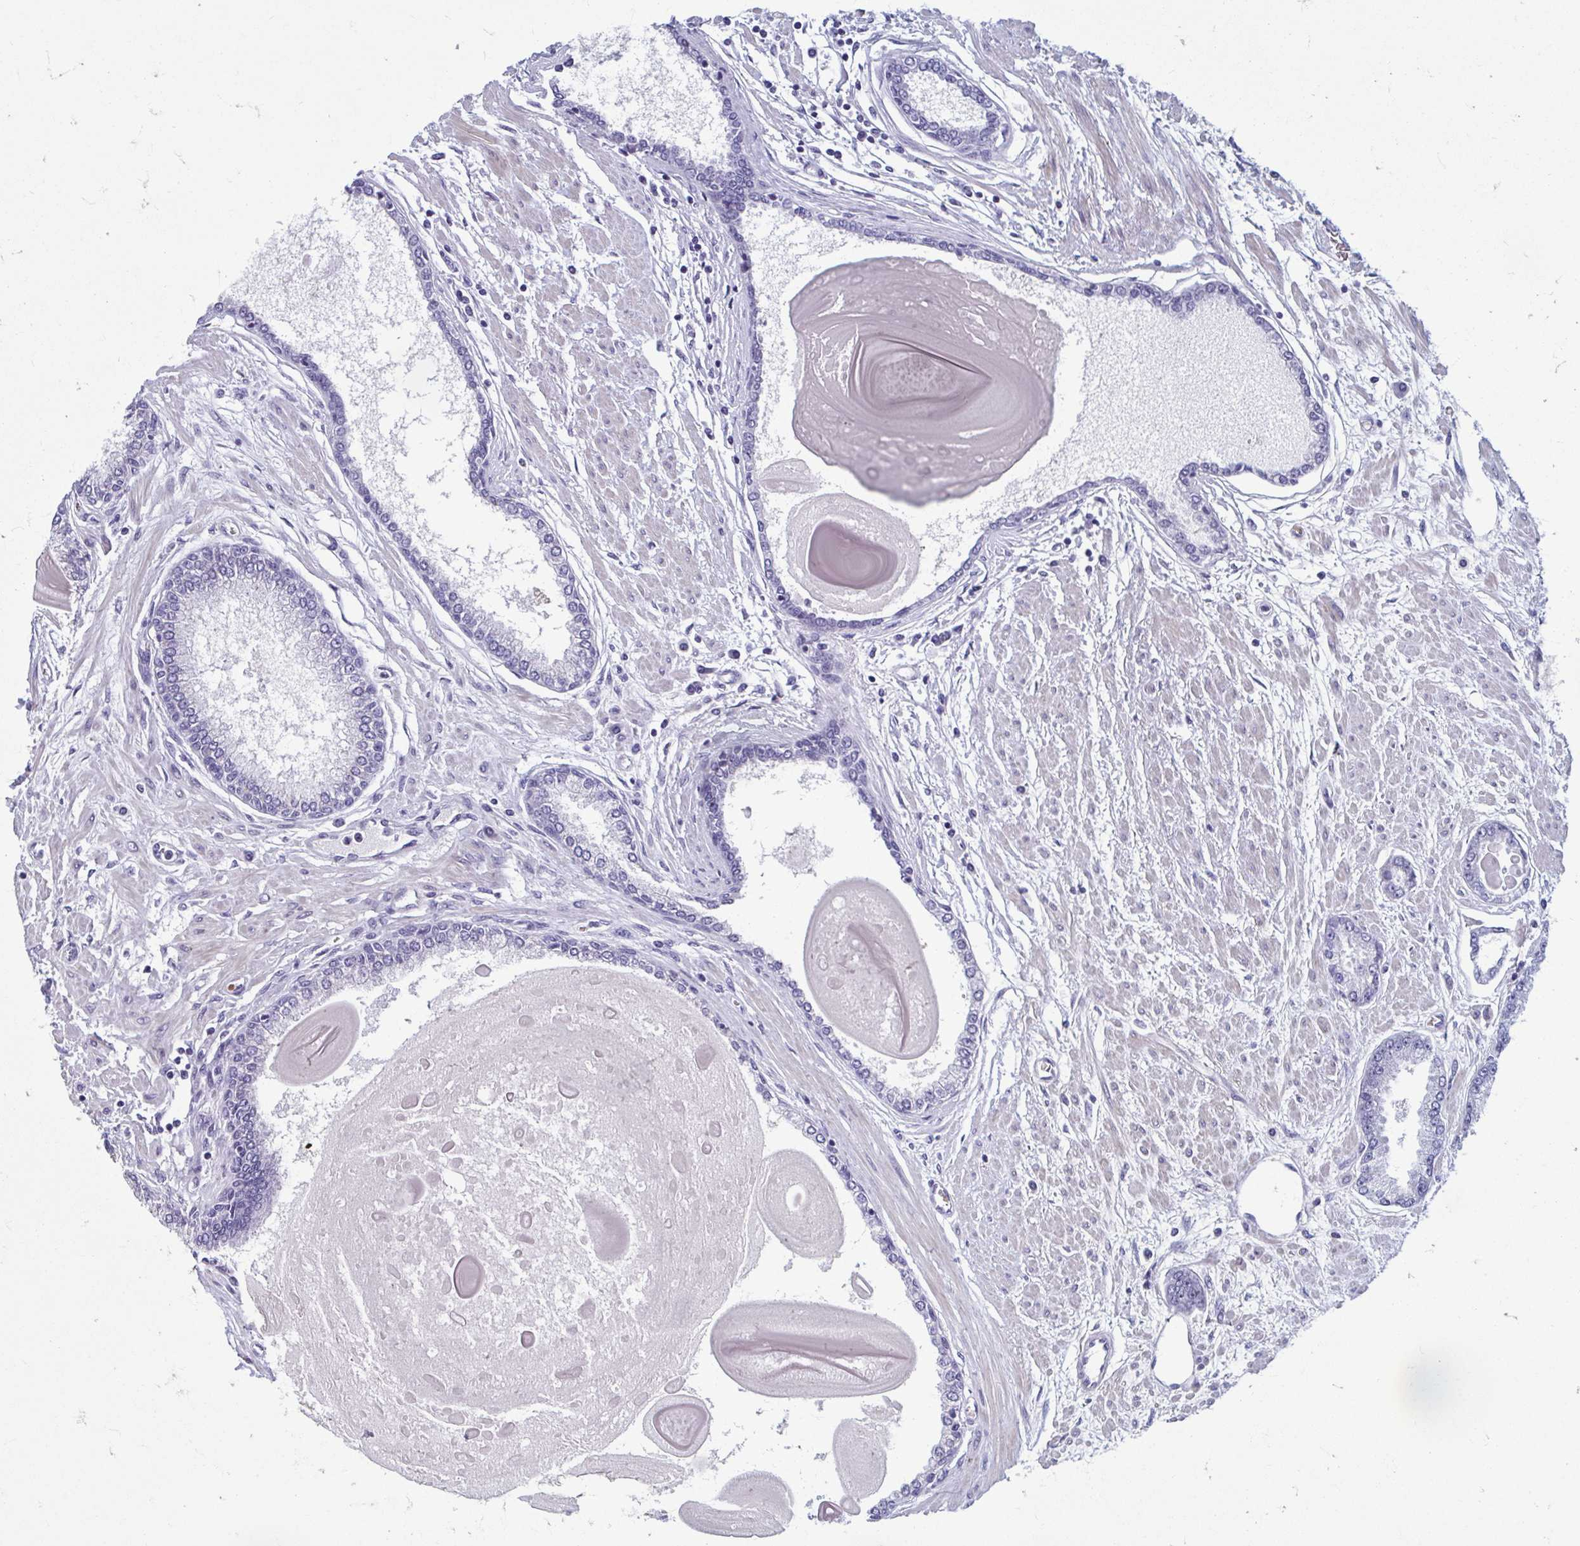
{"staining": {"intensity": "negative", "quantity": "none", "location": "none"}, "tissue": "prostate cancer", "cell_type": "Tumor cells", "image_type": "cancer", "snomed": [{"axis": "morphology", "description": "Adenocarcinoma, Low grade"}, {"axis": "topography", "description": "Prostate"}], "caption": "Immunohistochemistry (IHC) histopathology image of neoplastic tissue: human prostate cancer stained with DAB displays no significant protein staining in tumor cells.", "gene": "MORC4", "patient": {"sex": "male", "age": 67}}